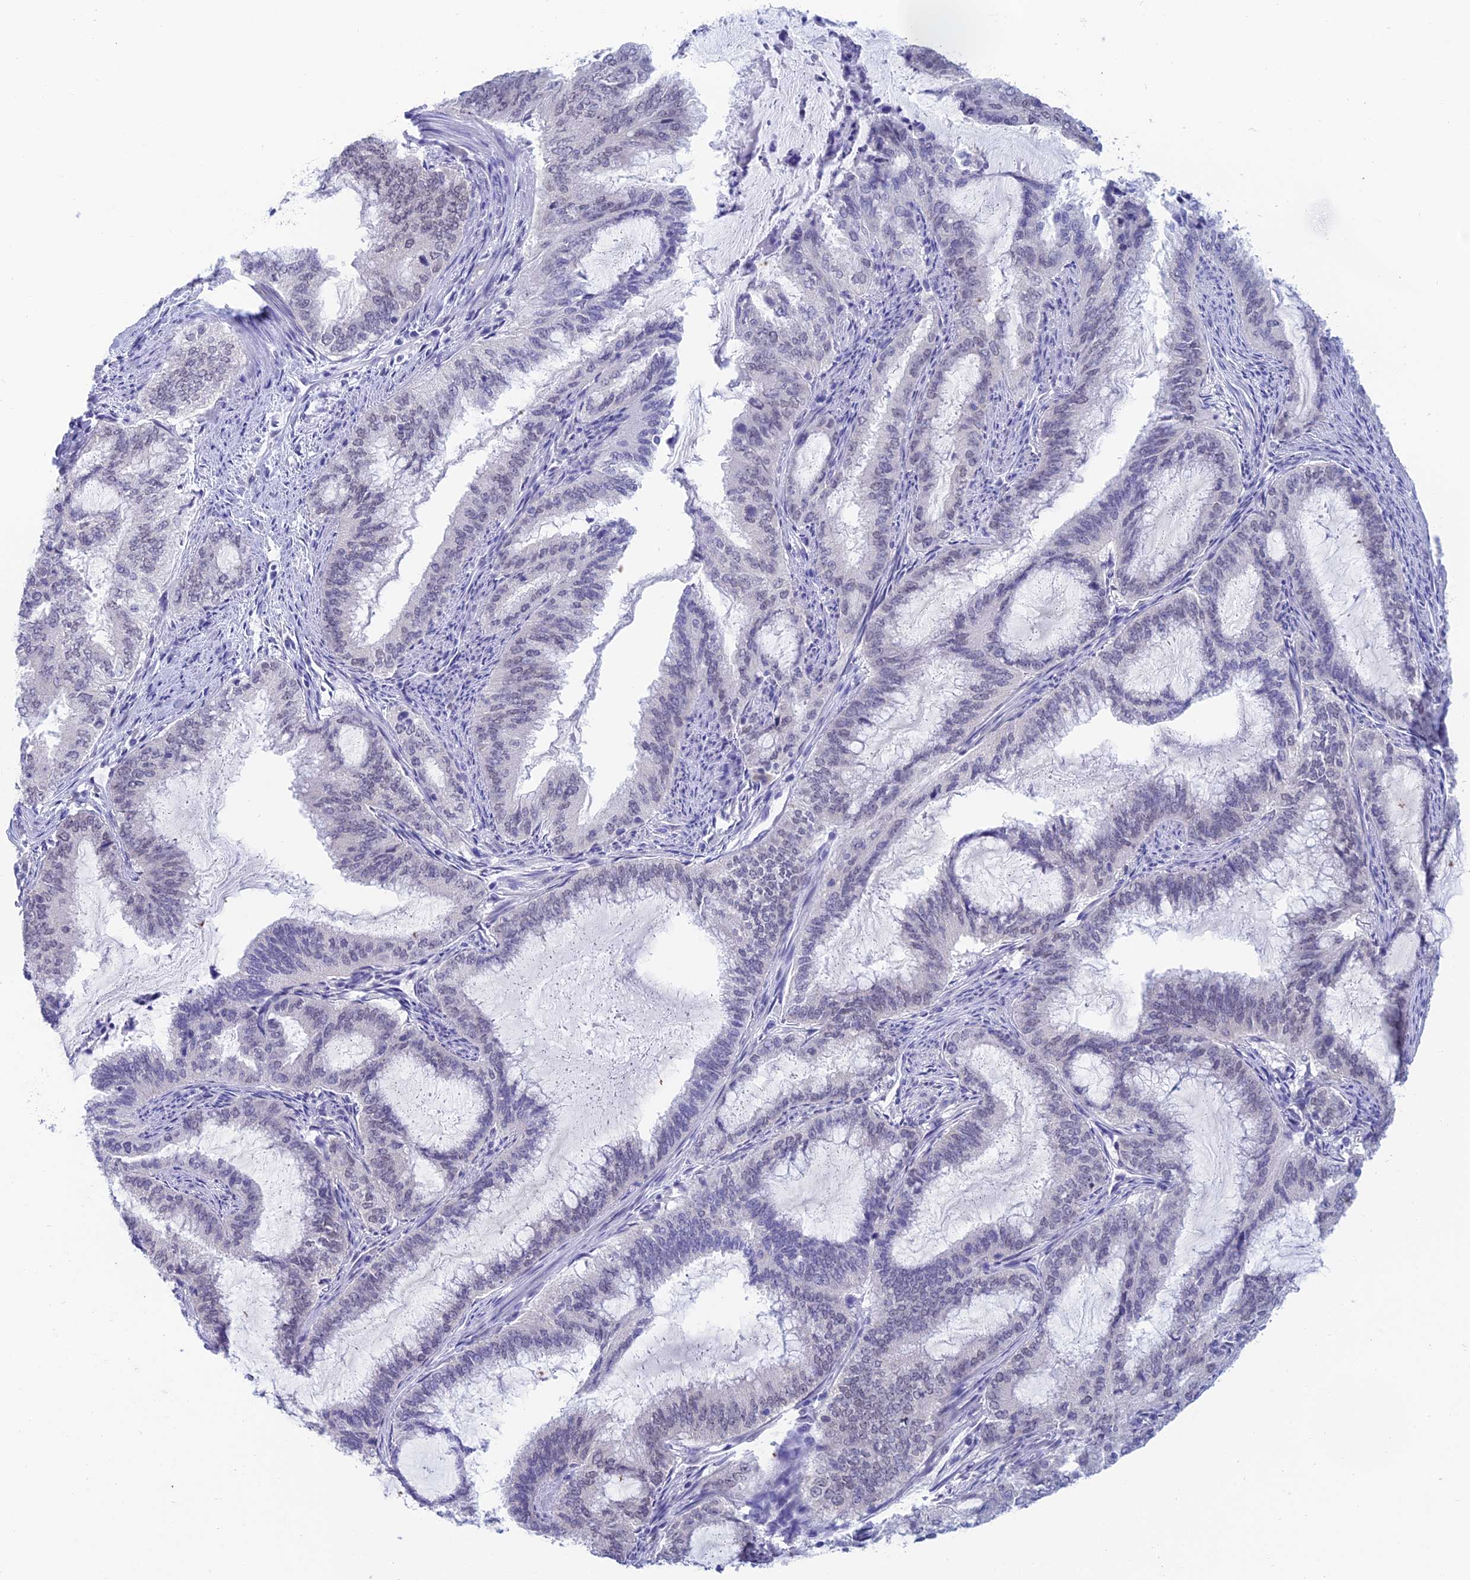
{"staining": {"intensity": "negative", "quantity": "none", "location": "none"}, "tissue": "endometrial cancer", "cell_type": "Tumor cells", "image_type": "cancer", "snomed": [{"axis": "morphology", "description": "Adenocarcinoma, NOS"}, {"axis": "topography", "description": "Endometrium"}], "caption": "This is an immunohistochemistry (IHC) micrograph of adenocarcinoma (endometrial). There is no staining in tumor cells.", "gene": "NABP2", "patient": {"sex": "female", "age": 51}}